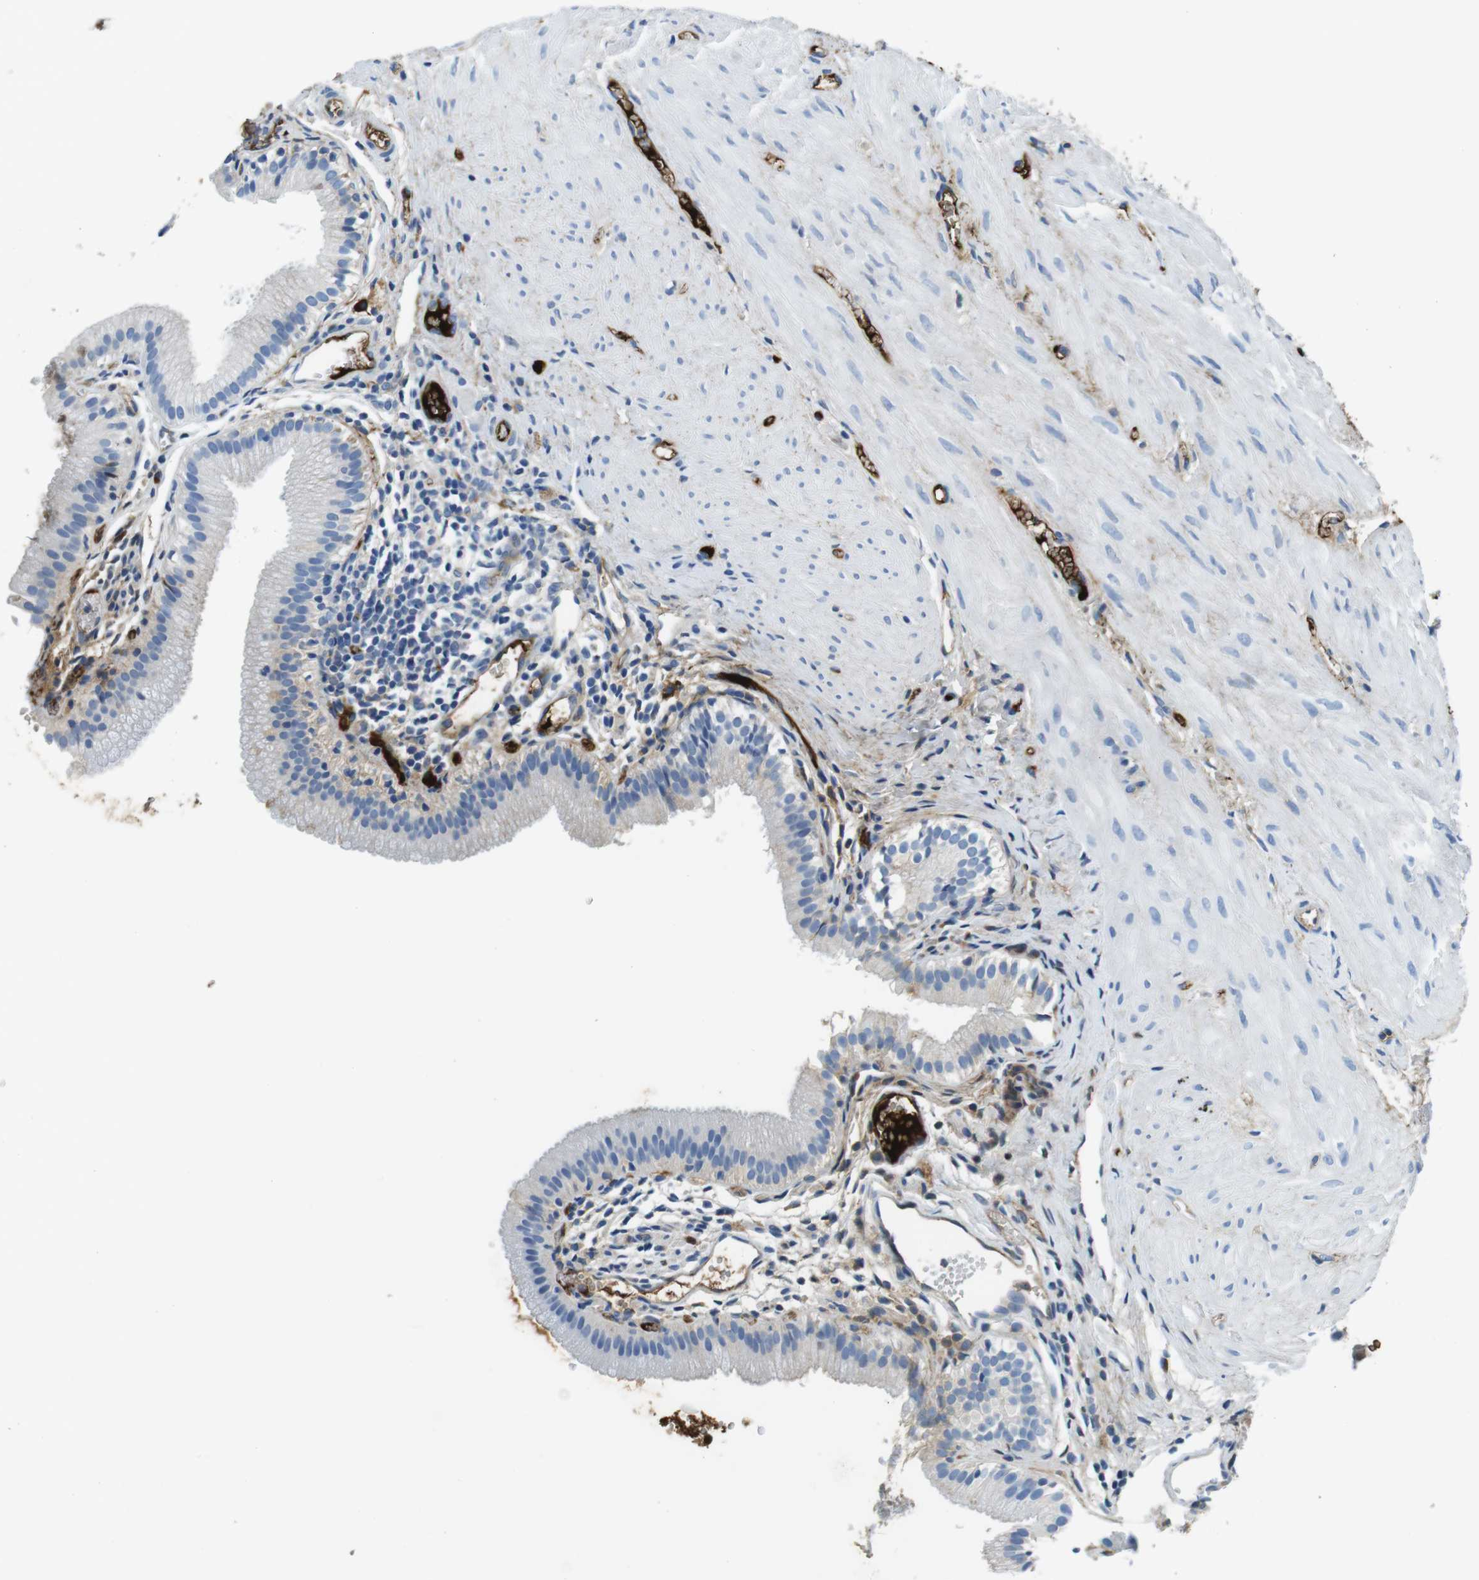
{"staining": {"intensity": "negative", "quantity": "none", "location": "none"}, "tissue": "gallbladder", "cell_type": "Glandular cells", "image_type": "normal", "snomed": [{"axis": "morphology", "description": "Normal tissue, NOS"}, {"axis": "topography", "description": "Gallbladder"}], "caption": "Immunohistochemistry (IHC) photomicrograph of normal human gallbladder stained for a protein (brown), which reveals no expression in glandular cells.", "gene": "IGKC", "patient": {"sex": "female", "age": 26}}